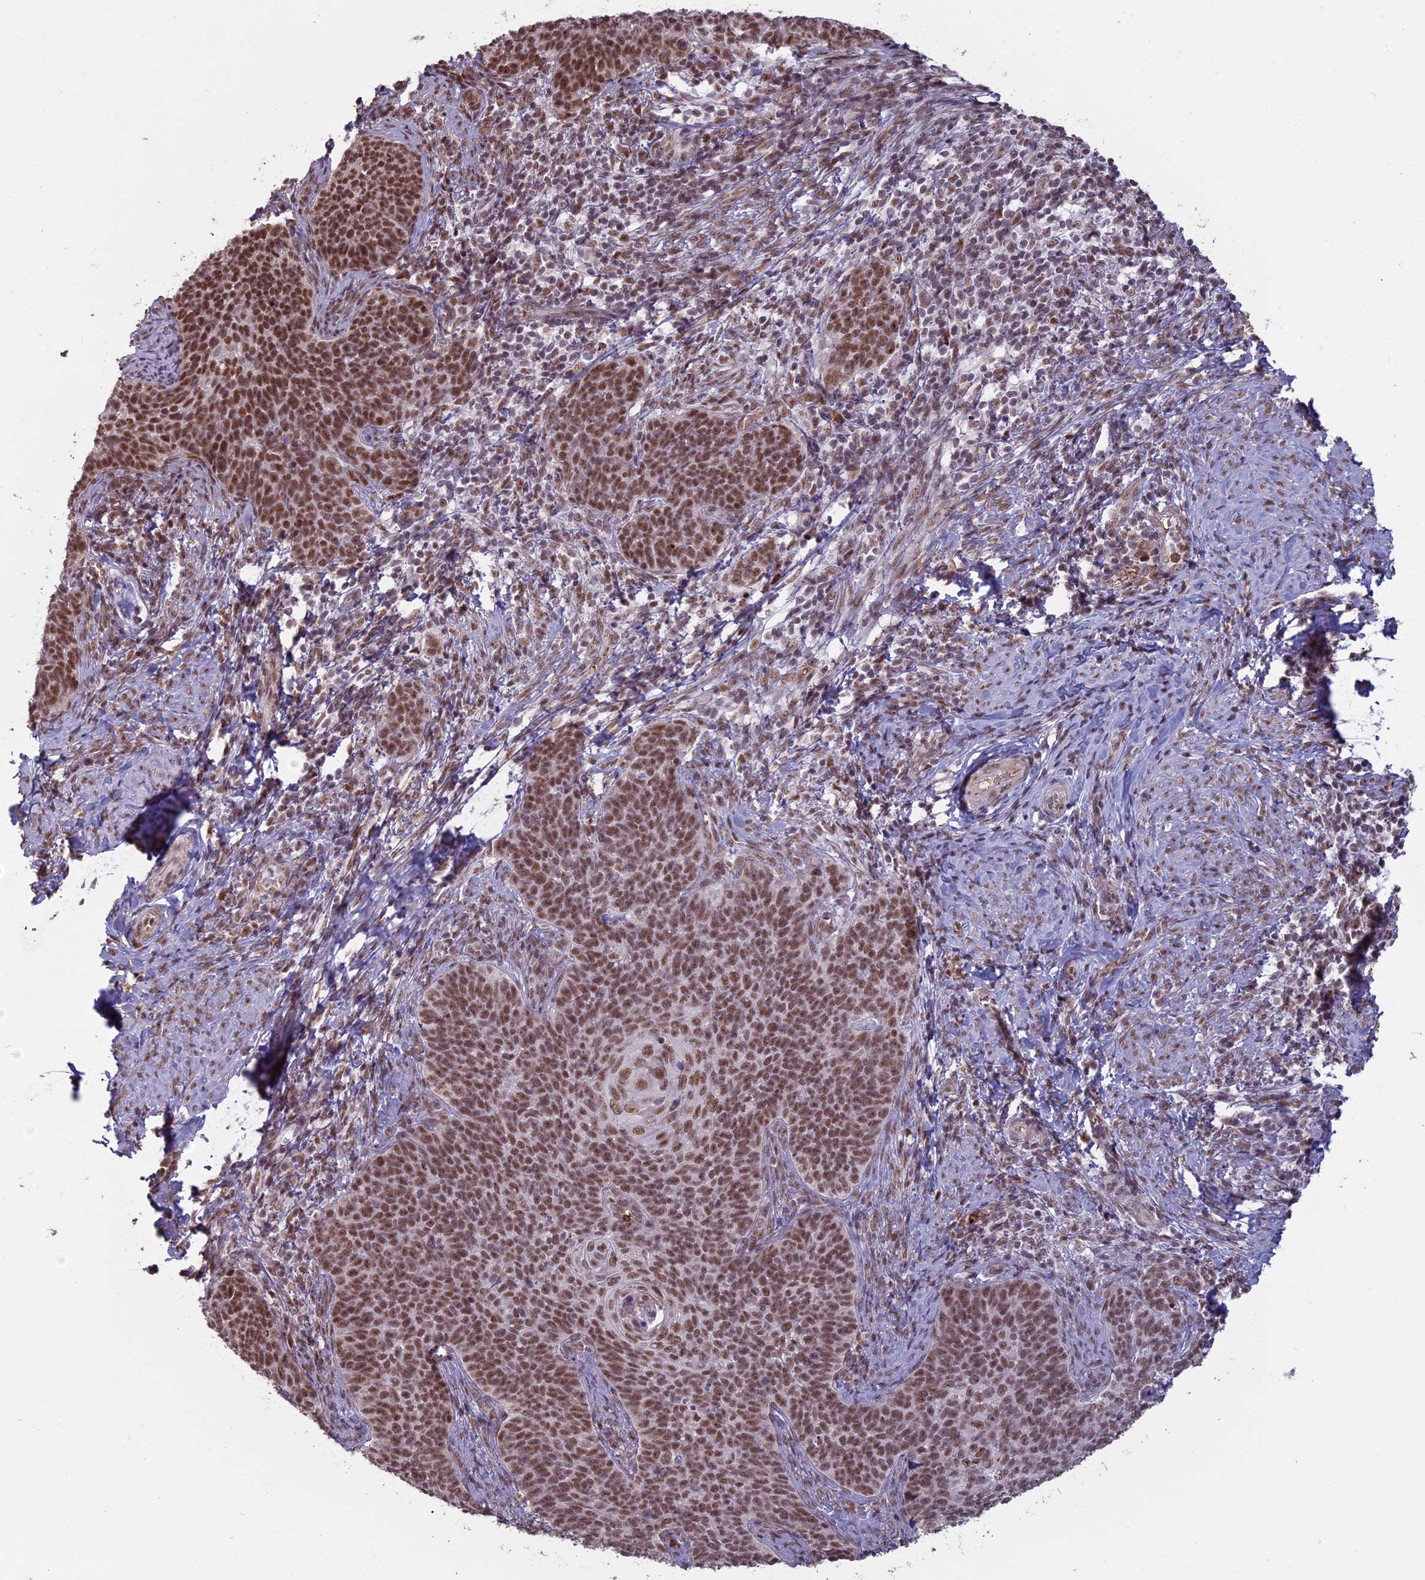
{"staining": {"intensity": "moderate", "quantity": ">75%", "location": "nuclear"}, "tissue": "cervical cancer", "cell_type": "Tumor cells", "image_type": "cancer", "snomed": [{"axis": "morphology", "description": "Normal tissue, NOS"}, {"axis": "morphology", "description": "Squamous cell carcinoma, NOS"}, {"axis": "topography", "description": "Cervix"}], "caption": "IHC micrograph of neoplastic tissue: human cervical cancer (squamous cell carcinoma) stained using immunohistochemistry (IHC) reveals medium levels of moderate protein expression localized specifically in the nuclear of tumor cells, appearing as a nuclear brown color.", "gene": "MFAP1", "patient": {"sex": "female", "age": 39}}